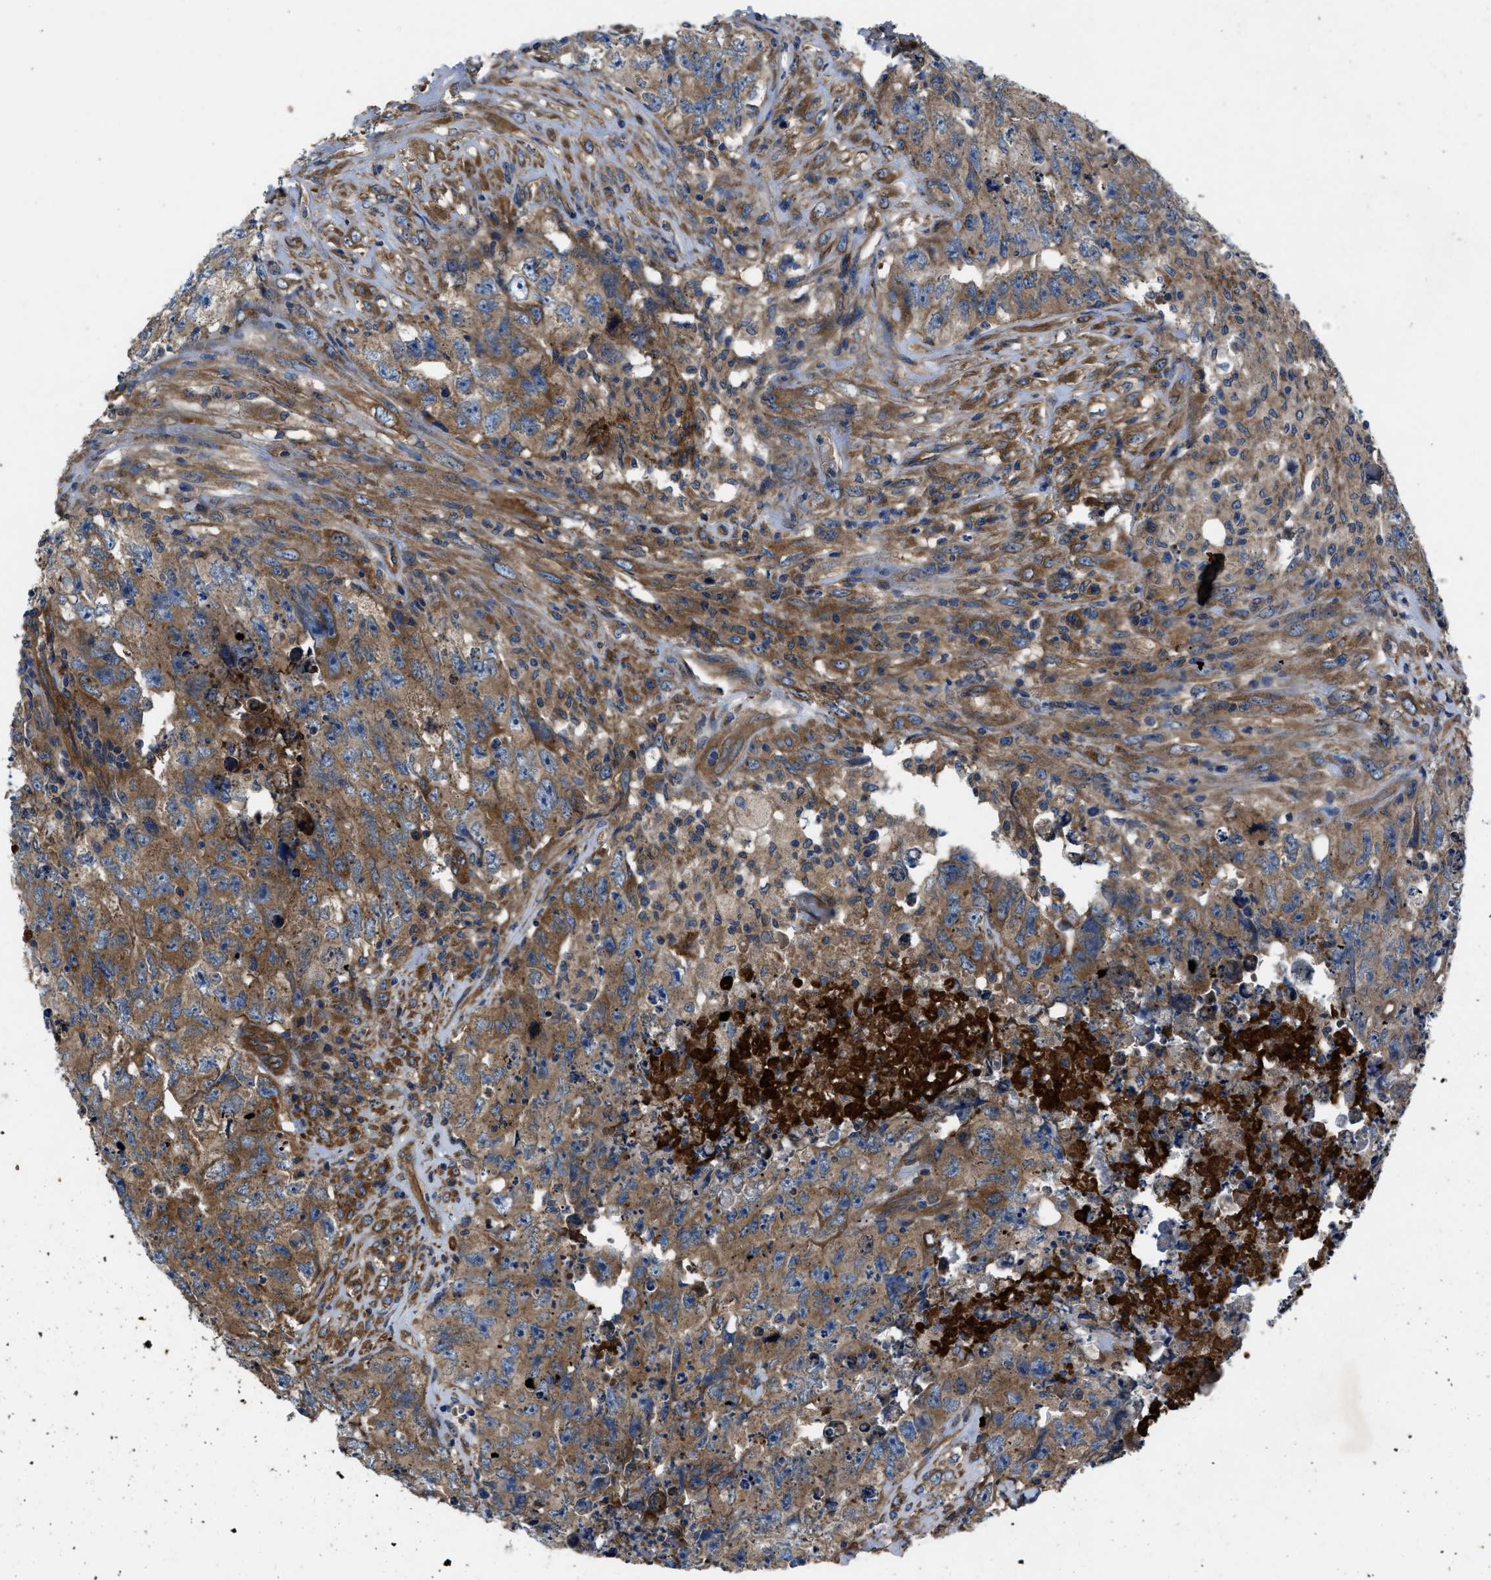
{"staining": {"intensity": "weak", "quantity": ">75%", "location": "cytoplasmic/membranous"}, "tissue": "testis cancer", "cell_type": "Tumor cells", "image_type": "cancer", "snomed": [{"axis": "morphology", "description": "Carcinoma, Embryonal, NOS"}, {"axis": "topography", "description": "Testis"}], "caption": "Protein expression by immunohistochemistry displays weak cytoplasmic/membranous staining in approximately >75% of tumor cells in testis cancer (embryonal carcinoma).", "gene": "ERC1", "patient": {"sex": "male", "age": 32}}